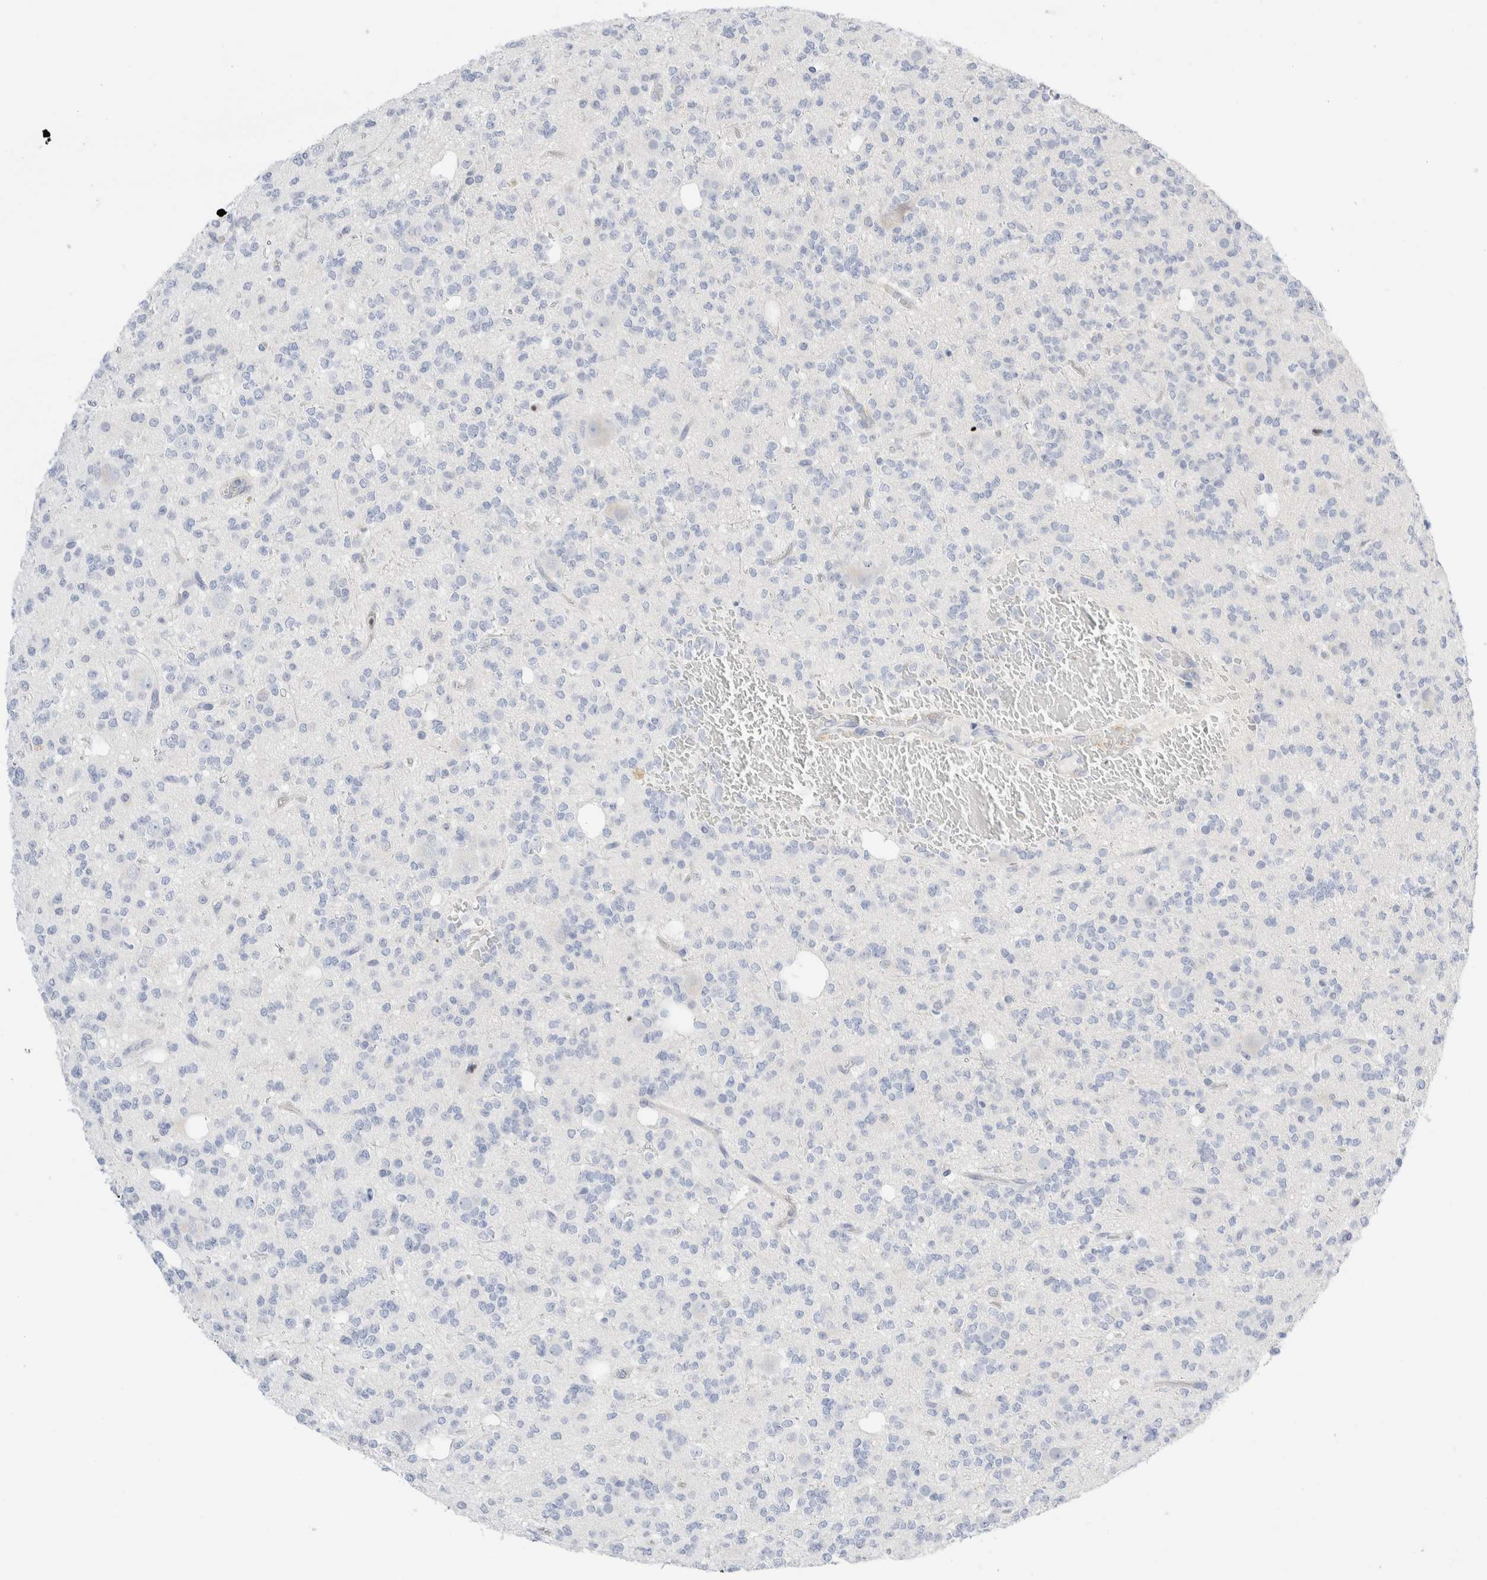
{"staining": {"intensity": "negative", "quantity": "none", "location": "none"}, "tissue": "glioma", "cell_type": "Tumor cells", "image_type": "cancer", "snomed": [{"axis": "morphology", "description": "Glioma, malignant, Low grade"}, {"axis": "topography", "description": "Brain"}], "caption": "IHC photomicrograph of human malignant glioma (low-grade) stained for a protein (brown), which demonstrates no positivity in tumor cells.", "gene": "ADAM30", "patient": {"sex": "male", "age": 38}}